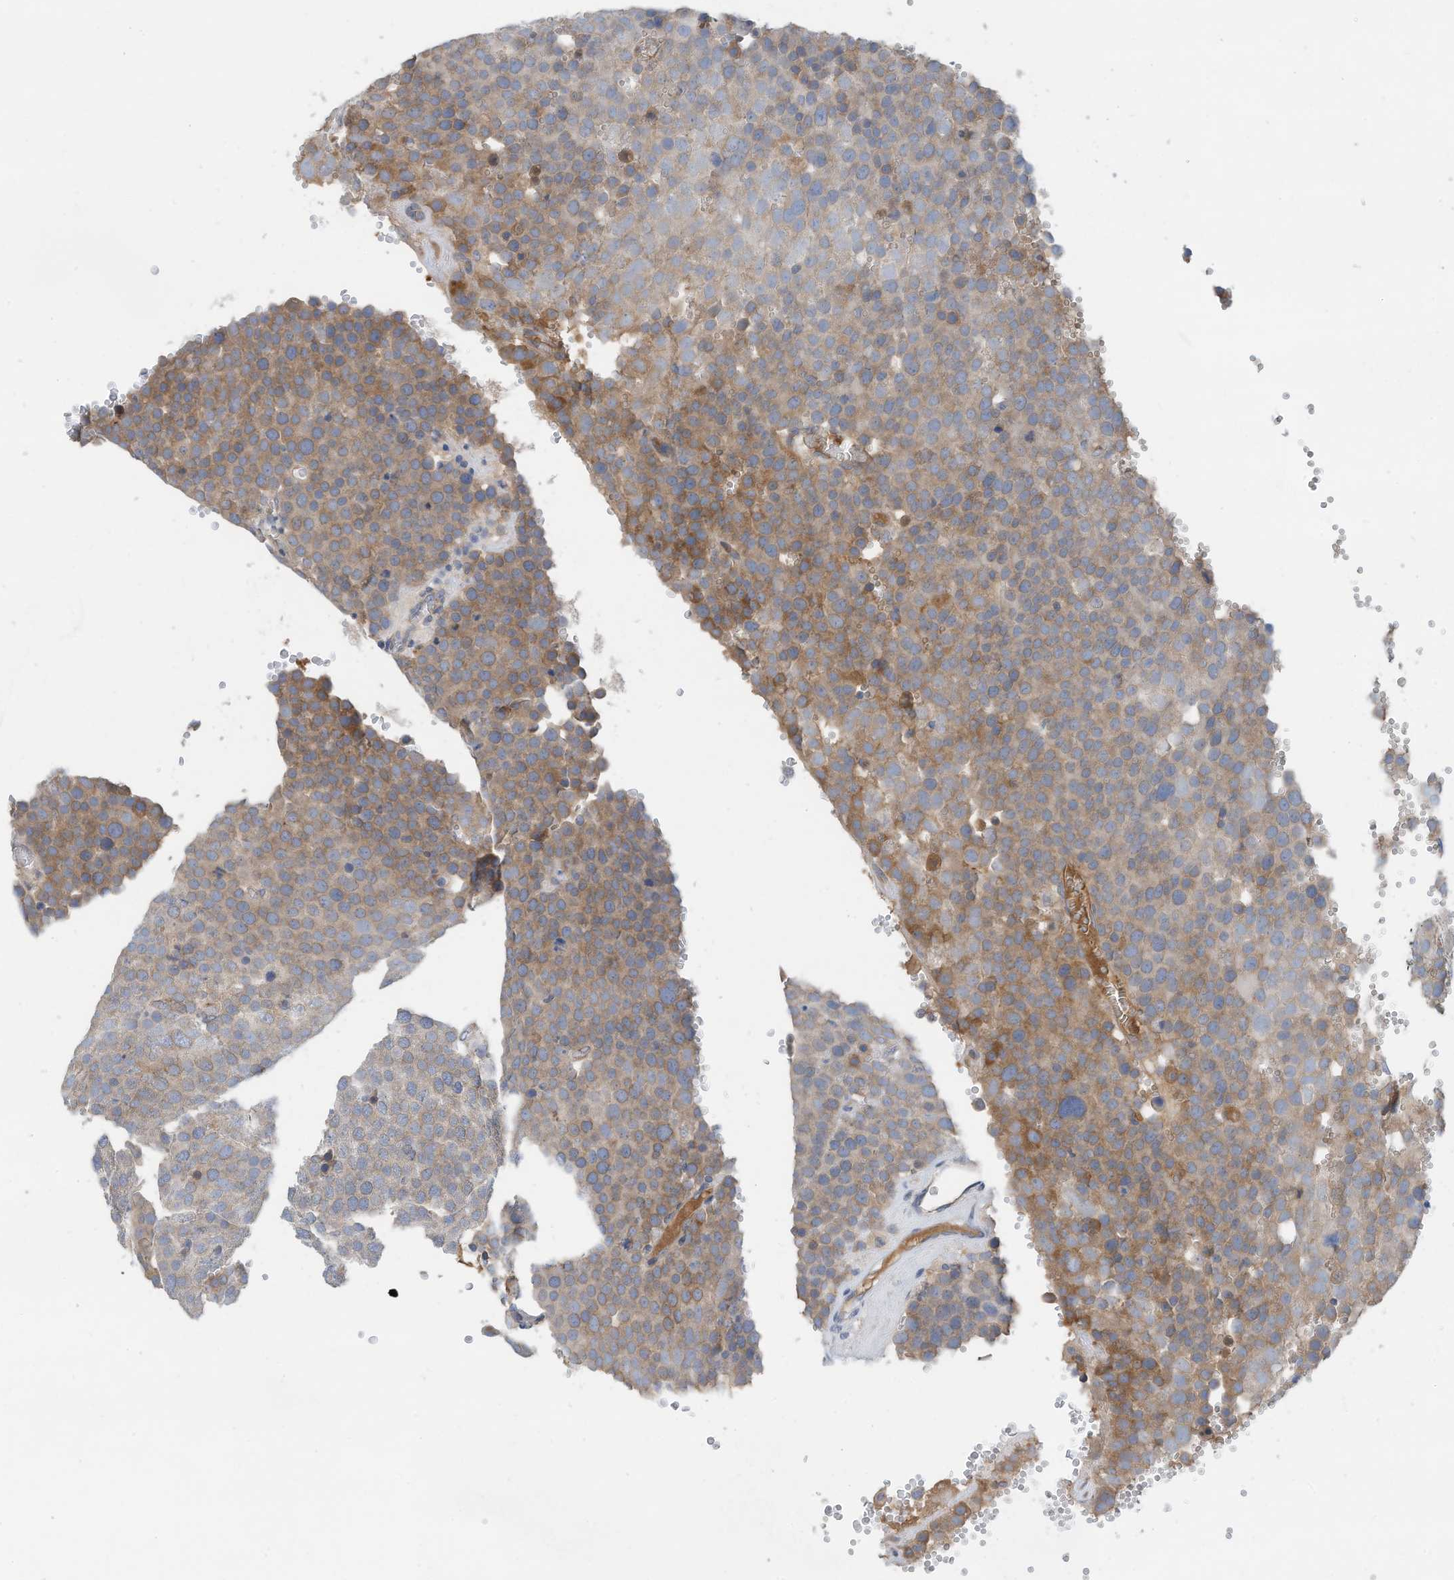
{"staining": {"intensity": "moderate", "quantity": "25%-75%", "location": "cytoplasmic/membranous"}, "tissue": "testis cancer", "cell_type": "Tumor cells", "image_type": "cancer", "snomed": [{"axis": "morphology", "description": "Seminoma, NOS"}, {"axis": "topography", "description": "Testis"}], "caption": "This histopathology image demonstrates IHC staining of human testis seminoma, with medium moderate cytoplasmic/membranous staining in about 25%-75% of tumor cells.", "gene": "SLC5A11", "patient": {"sex": "male", "age": 71}}